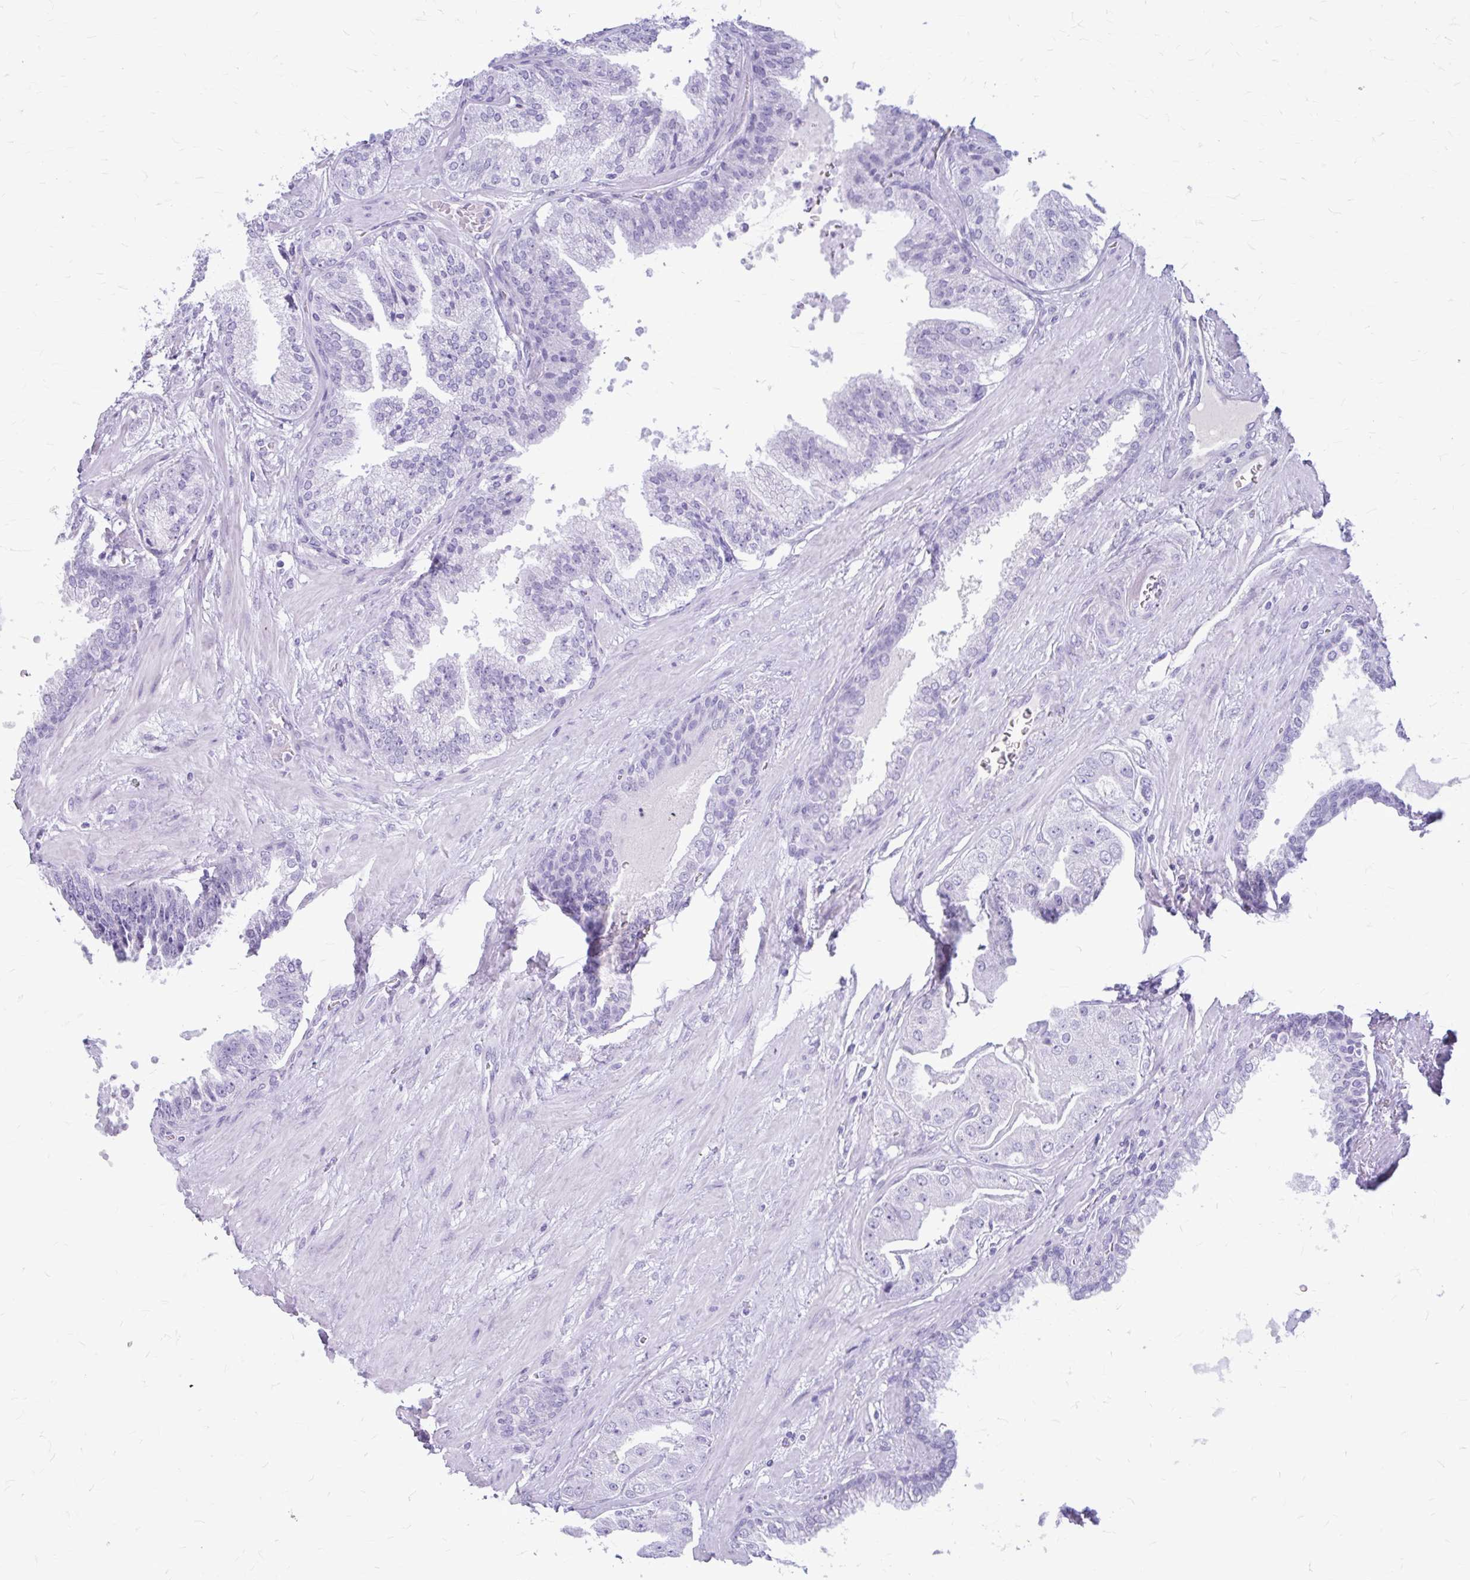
{"staining": {"intensity": "negative", "quantity": "none", "location": "none"}, "tissue": "prostate cancer", "cell_type": "Tumor cells", "image_type": "cancer", "snomed": [{"axis": "morphology", "description": "Adenocarcinoma, High grade"}, {"axis": "topography", "description": "Prostate"}], "caption": "Prostate cancer (adenocarcinoma (high-grade)) was stained to show a protein in brown. There is no significant staining in tumor cells.", "gene": "KLHDC7A", "patient": {"sex": "male", "age": 63}}